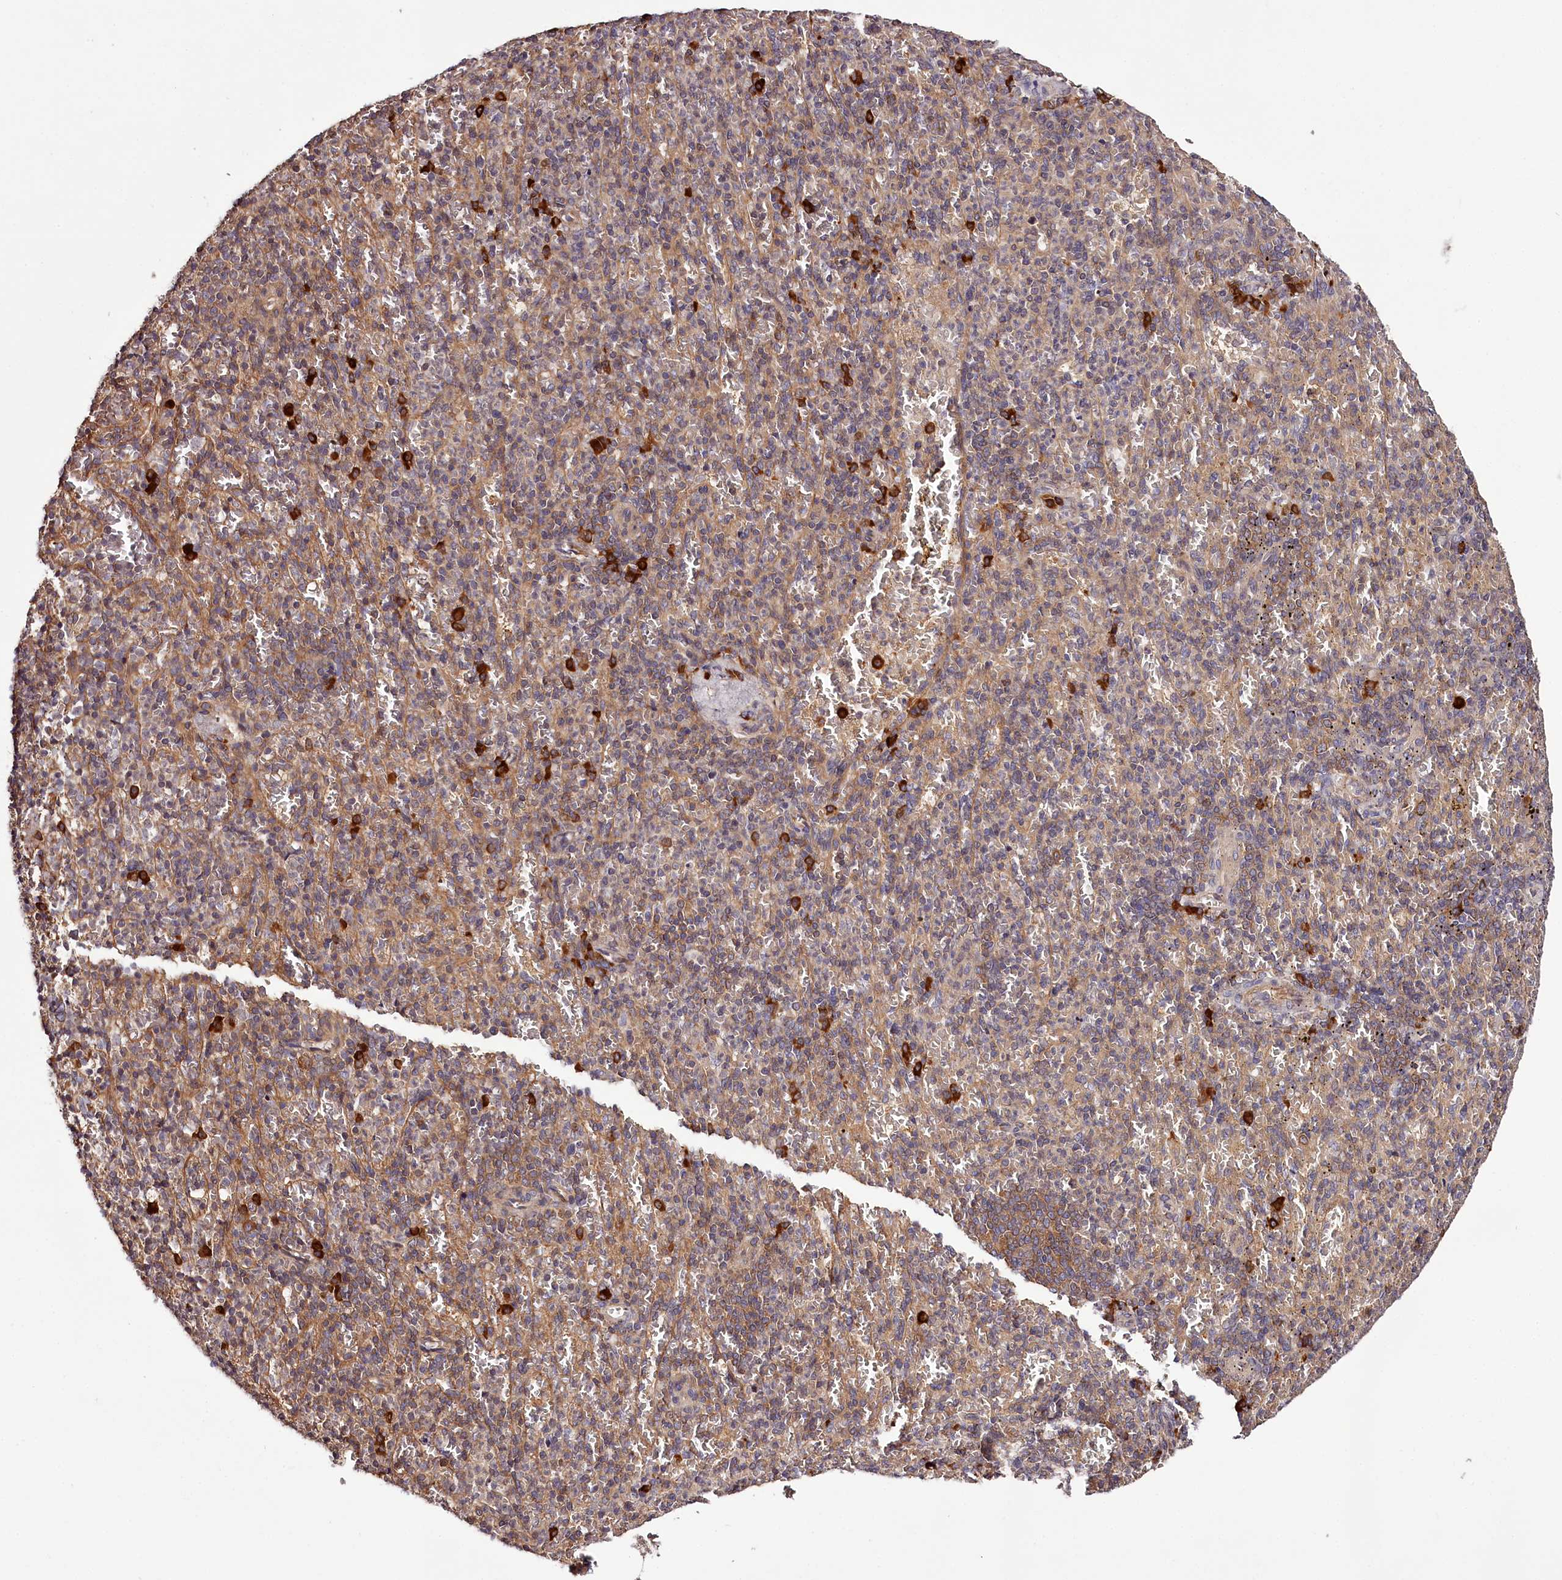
{"staining": {"intensity": "strong", "quantity": "<25%", "location": "cytoplasmic/membranous"}, "tissue": "spleen", "cell_type": "Cells in red pulp", "image_type": "normal", "snomed": [{"axis": "morphology", "description": "Normal tissue, NOS"}, {"axis": "topography", "description": "Spleen"}], "caption": "A photomicrograph of human spleen stained for a protein demonstrates strong cytoplasmic/membranous brown staining in cells in red pulp. (DAB = brown stain, brightfield microscopy at high magnification).", "gene": "TARS1", "patient": {"sex": "female", "age": 74}}